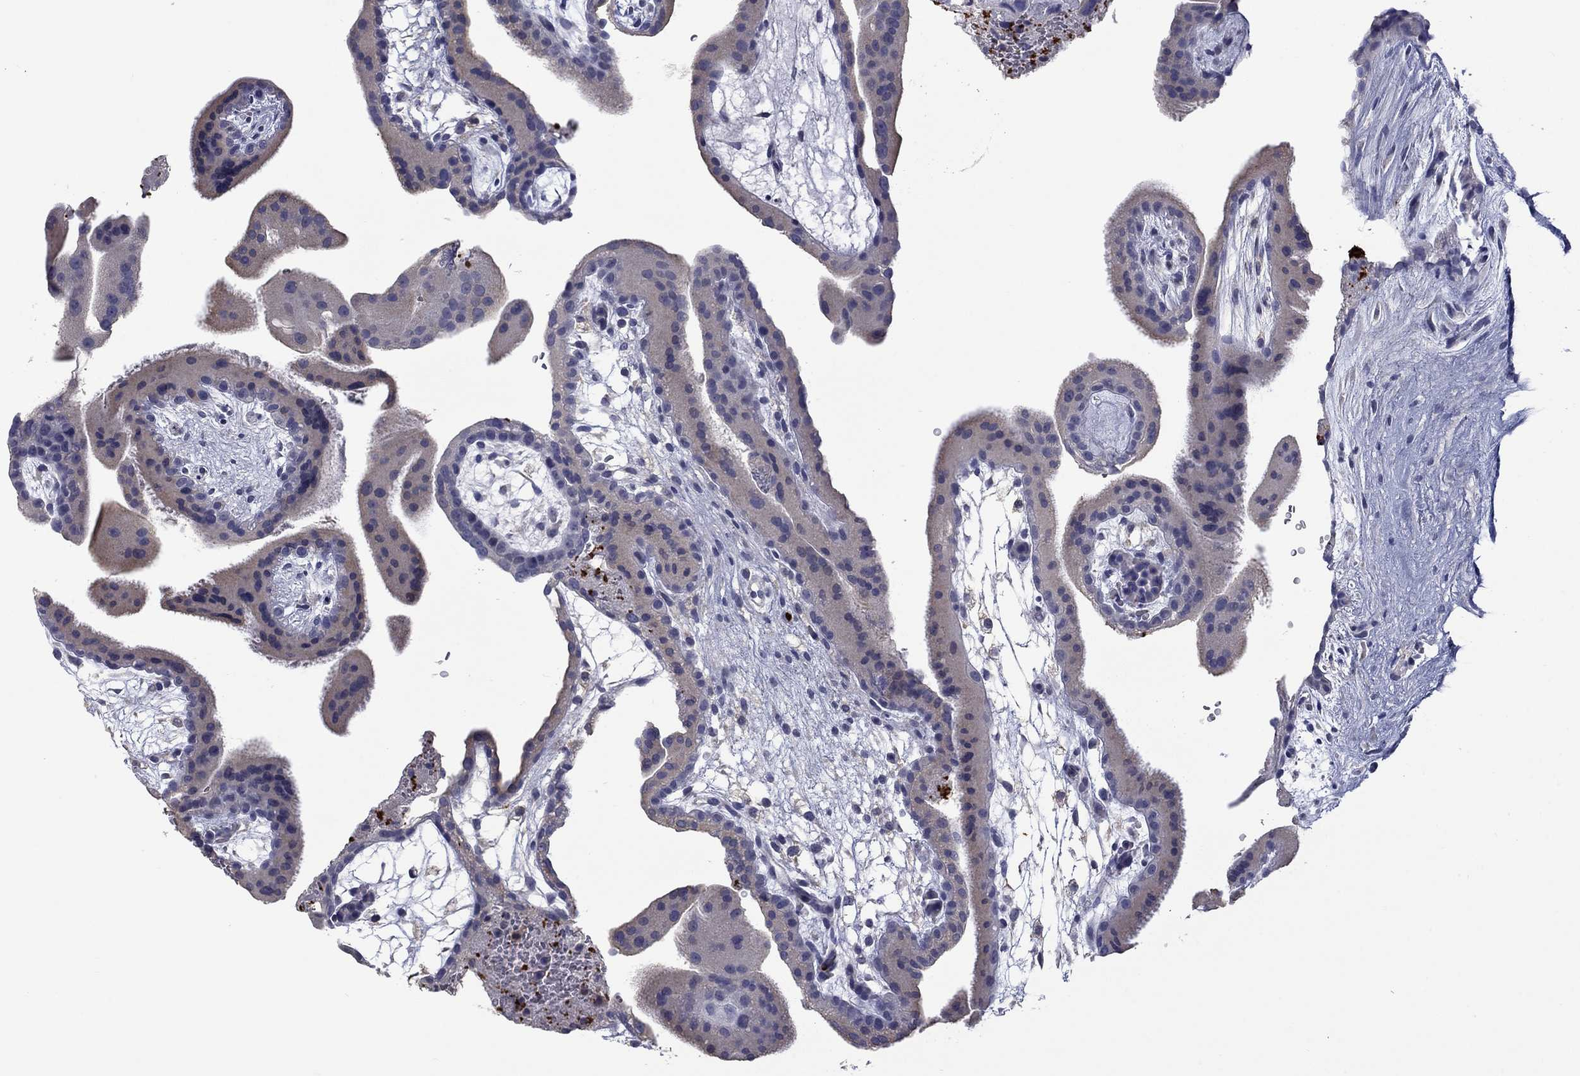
{"staining": {"intensity": "weak", "quantity": "<25%", "location": "cytoplasmic/membranous"}, "tissue": "placenta", "cell_type": "Trophoblastic cells", "image_type": "normal", "snomed": [{"axis": "morphology", "description": "Normal tissue, NOS"}, {"axis": "topography", "description": "Placenta"}], "caption": "An IHC micrograph of benign placenta is shown. There is no staining in trophoblastic cells of placenta. The staining was performed using DAB (3,3'-diaminobenzidine) to visualize the protein expression in brown, while the nuclei were stained in blue with hematoxylin (Magnification: 20x).", "gene": "PLEK", "patient": {"sex": "female", "age": 19}}